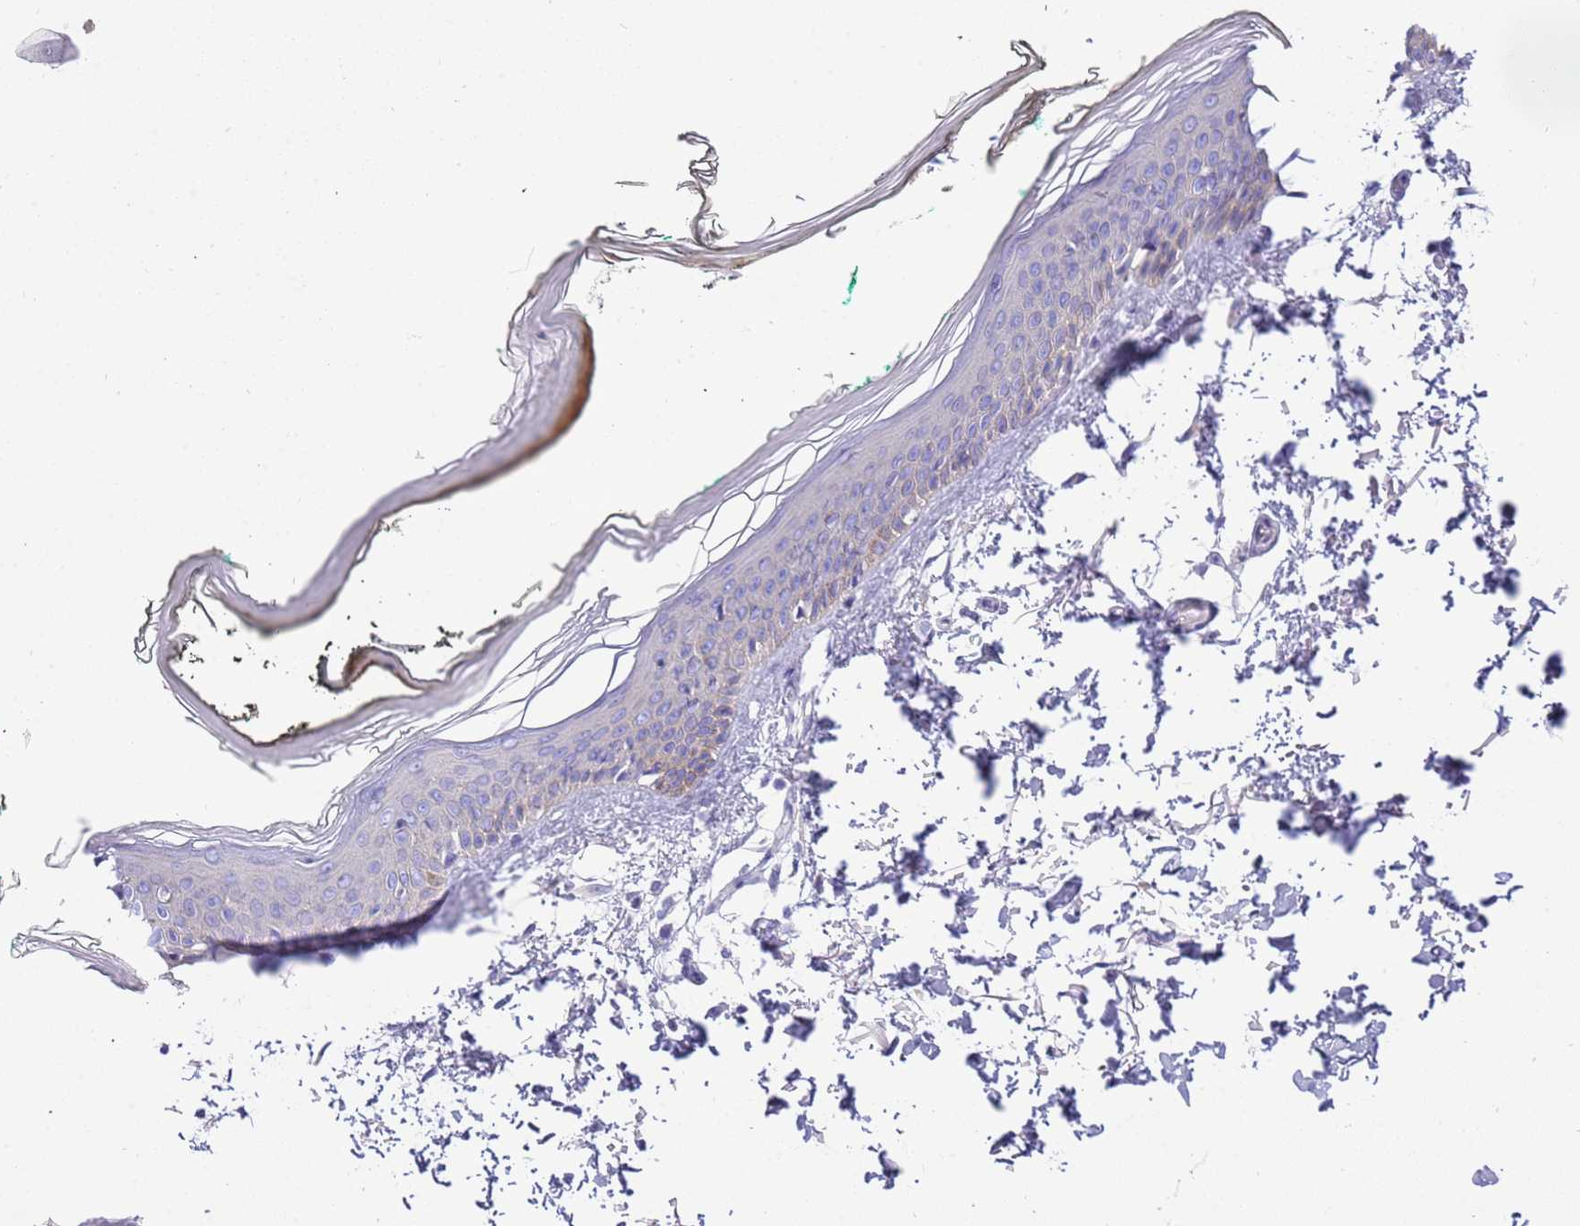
{"staining": {"intensity": "negative", "quantity": "none", "location": "none"}, "tissue": "skin", "cell_type": "Fibroblasts", "image_type": "normal", "snomed": [{"axis": "morphology", "description": "Normal tissue, NOS"}, {"axis": "topography", "description": "Skin"}], "caption": "Immunohistochemistry photomicrograph of benign skin stained for a protein (brown), which shows no expression in fibroblasts.", "gene": "STIP1", "patient": {"sex": "male", "age": 62}}